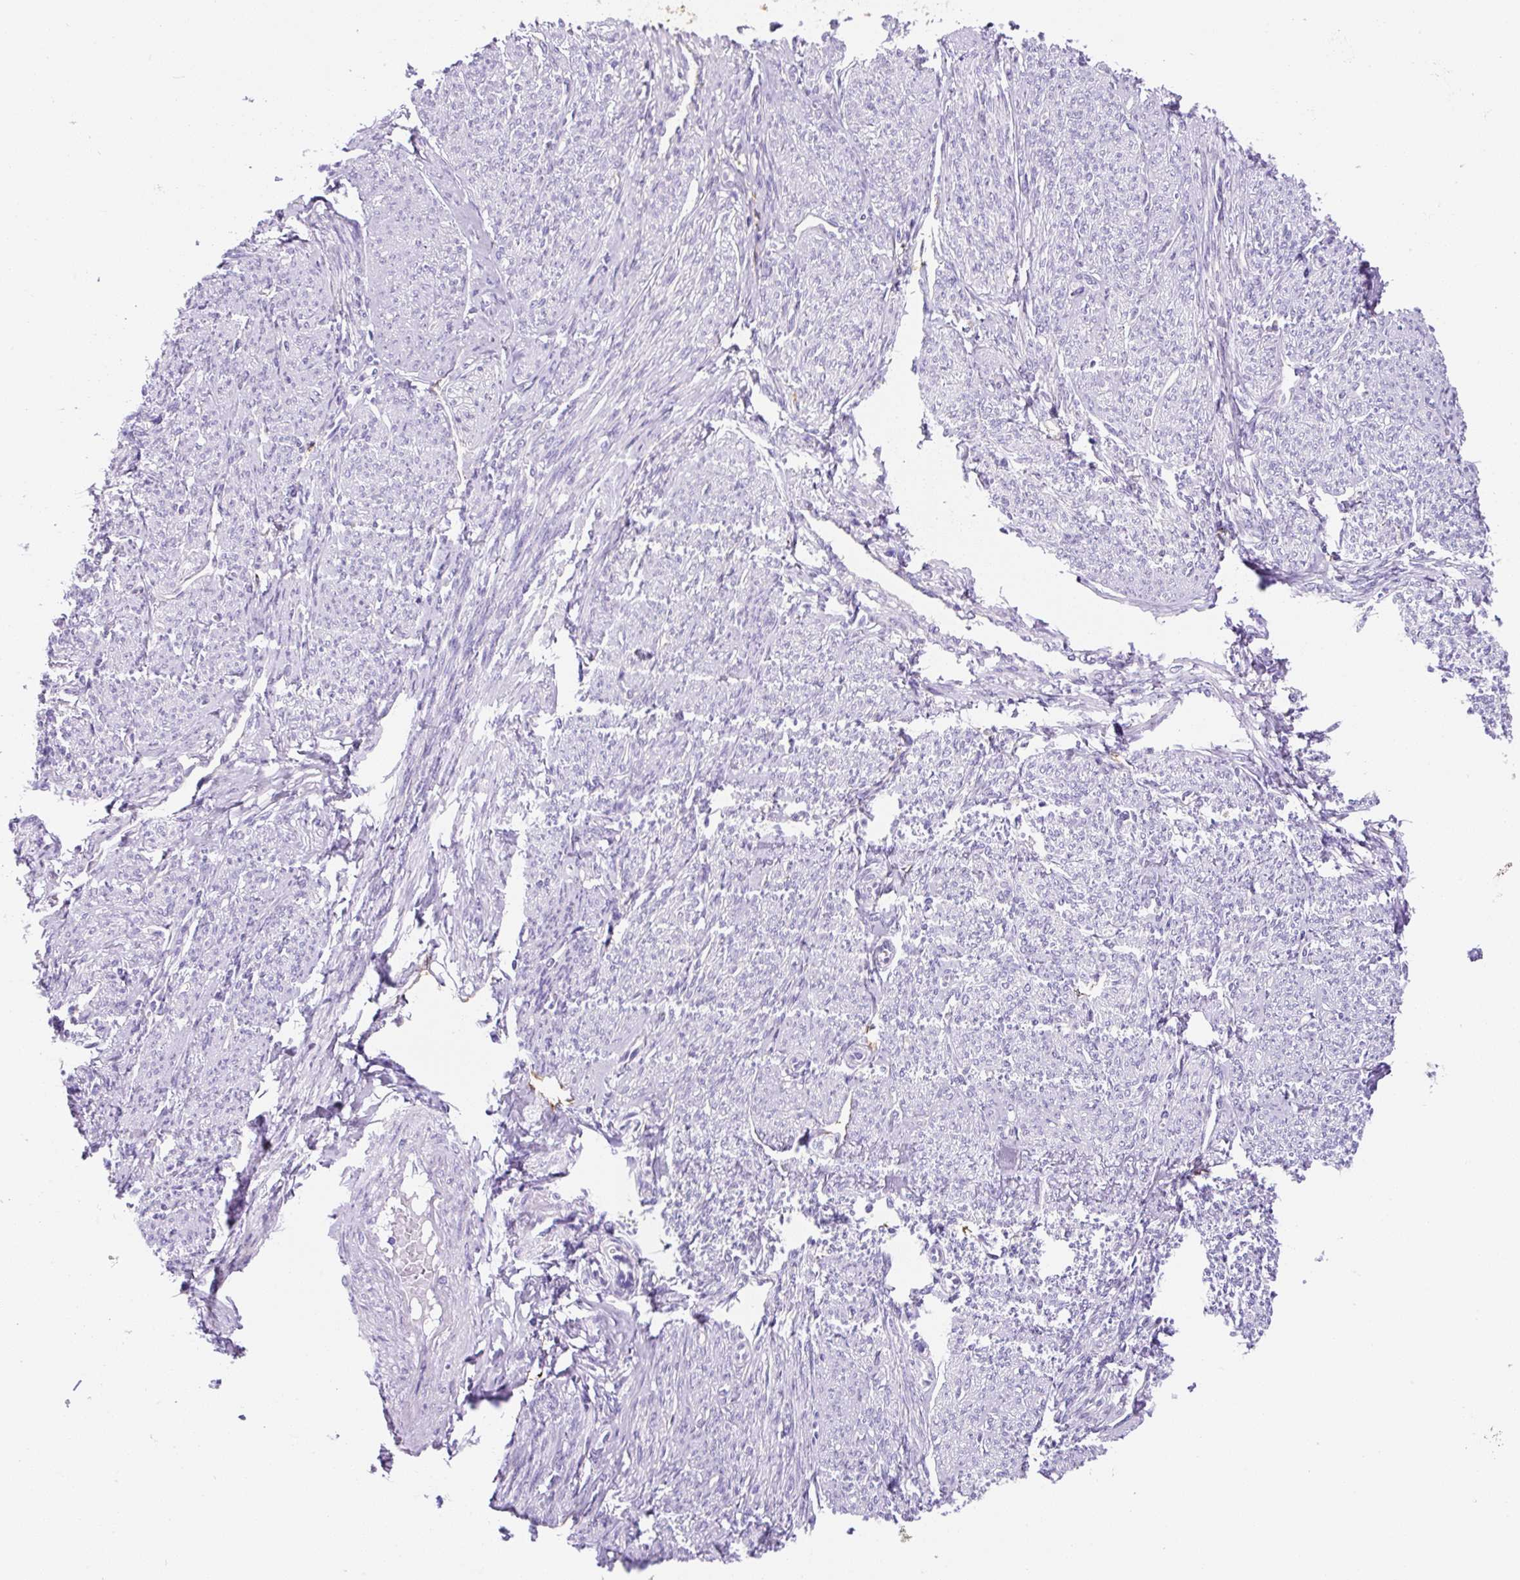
{"staining": {"intensity": "negative", "quantity": "none", "location": "none"}, "tissue": "smooth muscle", "cell_type": "Smooth muscle cells", "image_type": "normal", "snomed": [{"axis": "morphology", "description": "Normal tissue, NOS"}, {"axis": "topography", "description": "Smooth muscle"}], "caption": "DAB immunohistochemical staining of benign human smooth muscle reveals no significant positivity in smooth muscle cells. (DAB (3,3'-diaminobenzidine) immunohistochemistry (IHC) with hematoxylin counter stain).", "gene": "ASB4", "patient": {"sex": "female", "age": 65}}